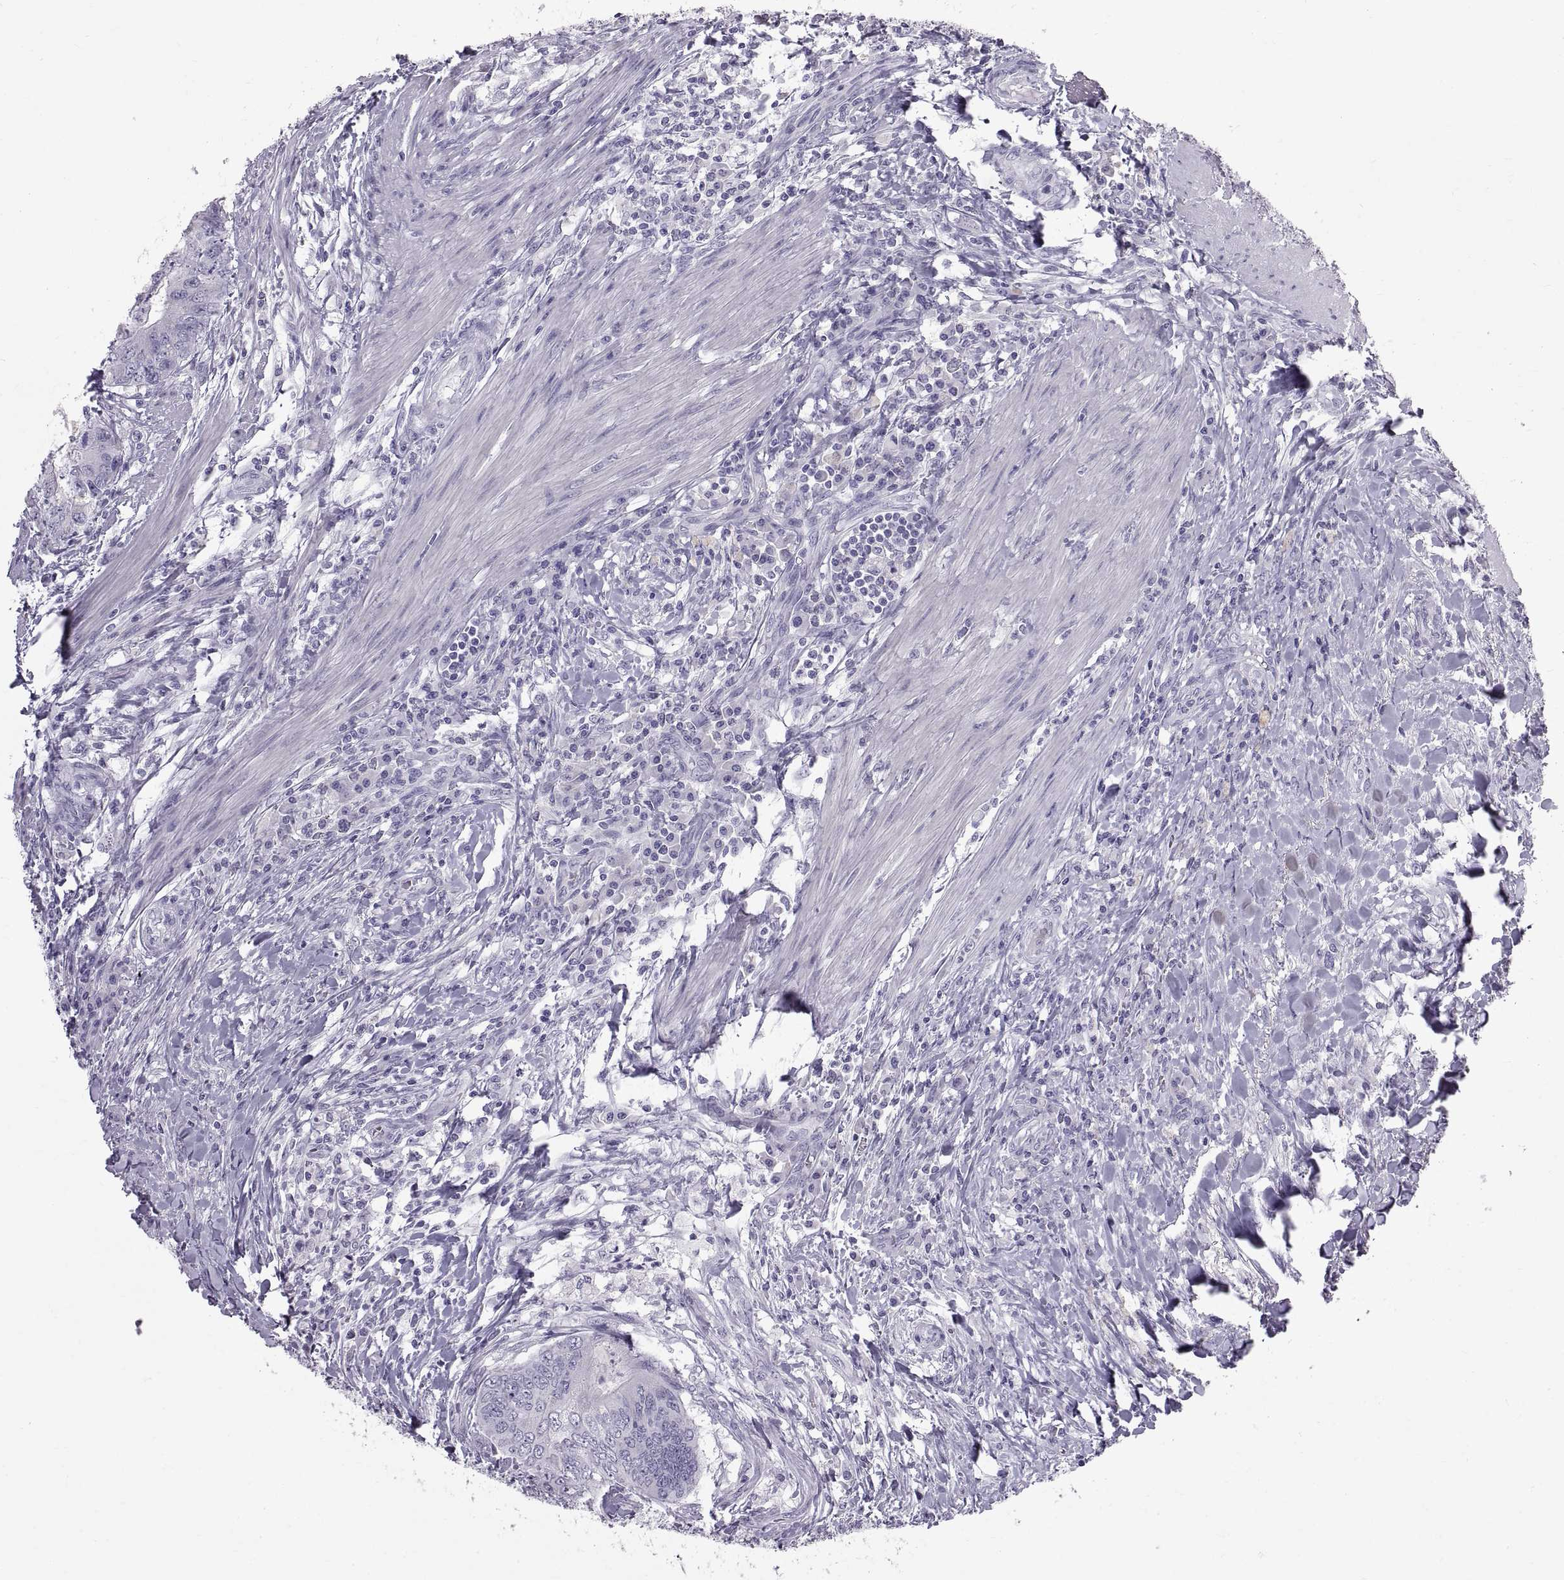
{"staining": {"intensity": "negative", "quantity": "none", "location": "none"}, "tissue": "colorectal cancer", "cell_type": "Tumor cells", "image_type": "cancer", "snomed": [{"axis": "morphology", "description": "Adenocarcinoma, NOS"}, {"axis": "topography", "description": "Colon"}], "caption": "Immunohistochemical staining of human colorectal cancer (adenocarcinoma) displays no significant positivity in tumor cells. (DAB immunohistochemistry visualized using brightfield microscopy, high magnification).", "gene": "WFDC8", "patient": {"sex": "male", "age": 53}}